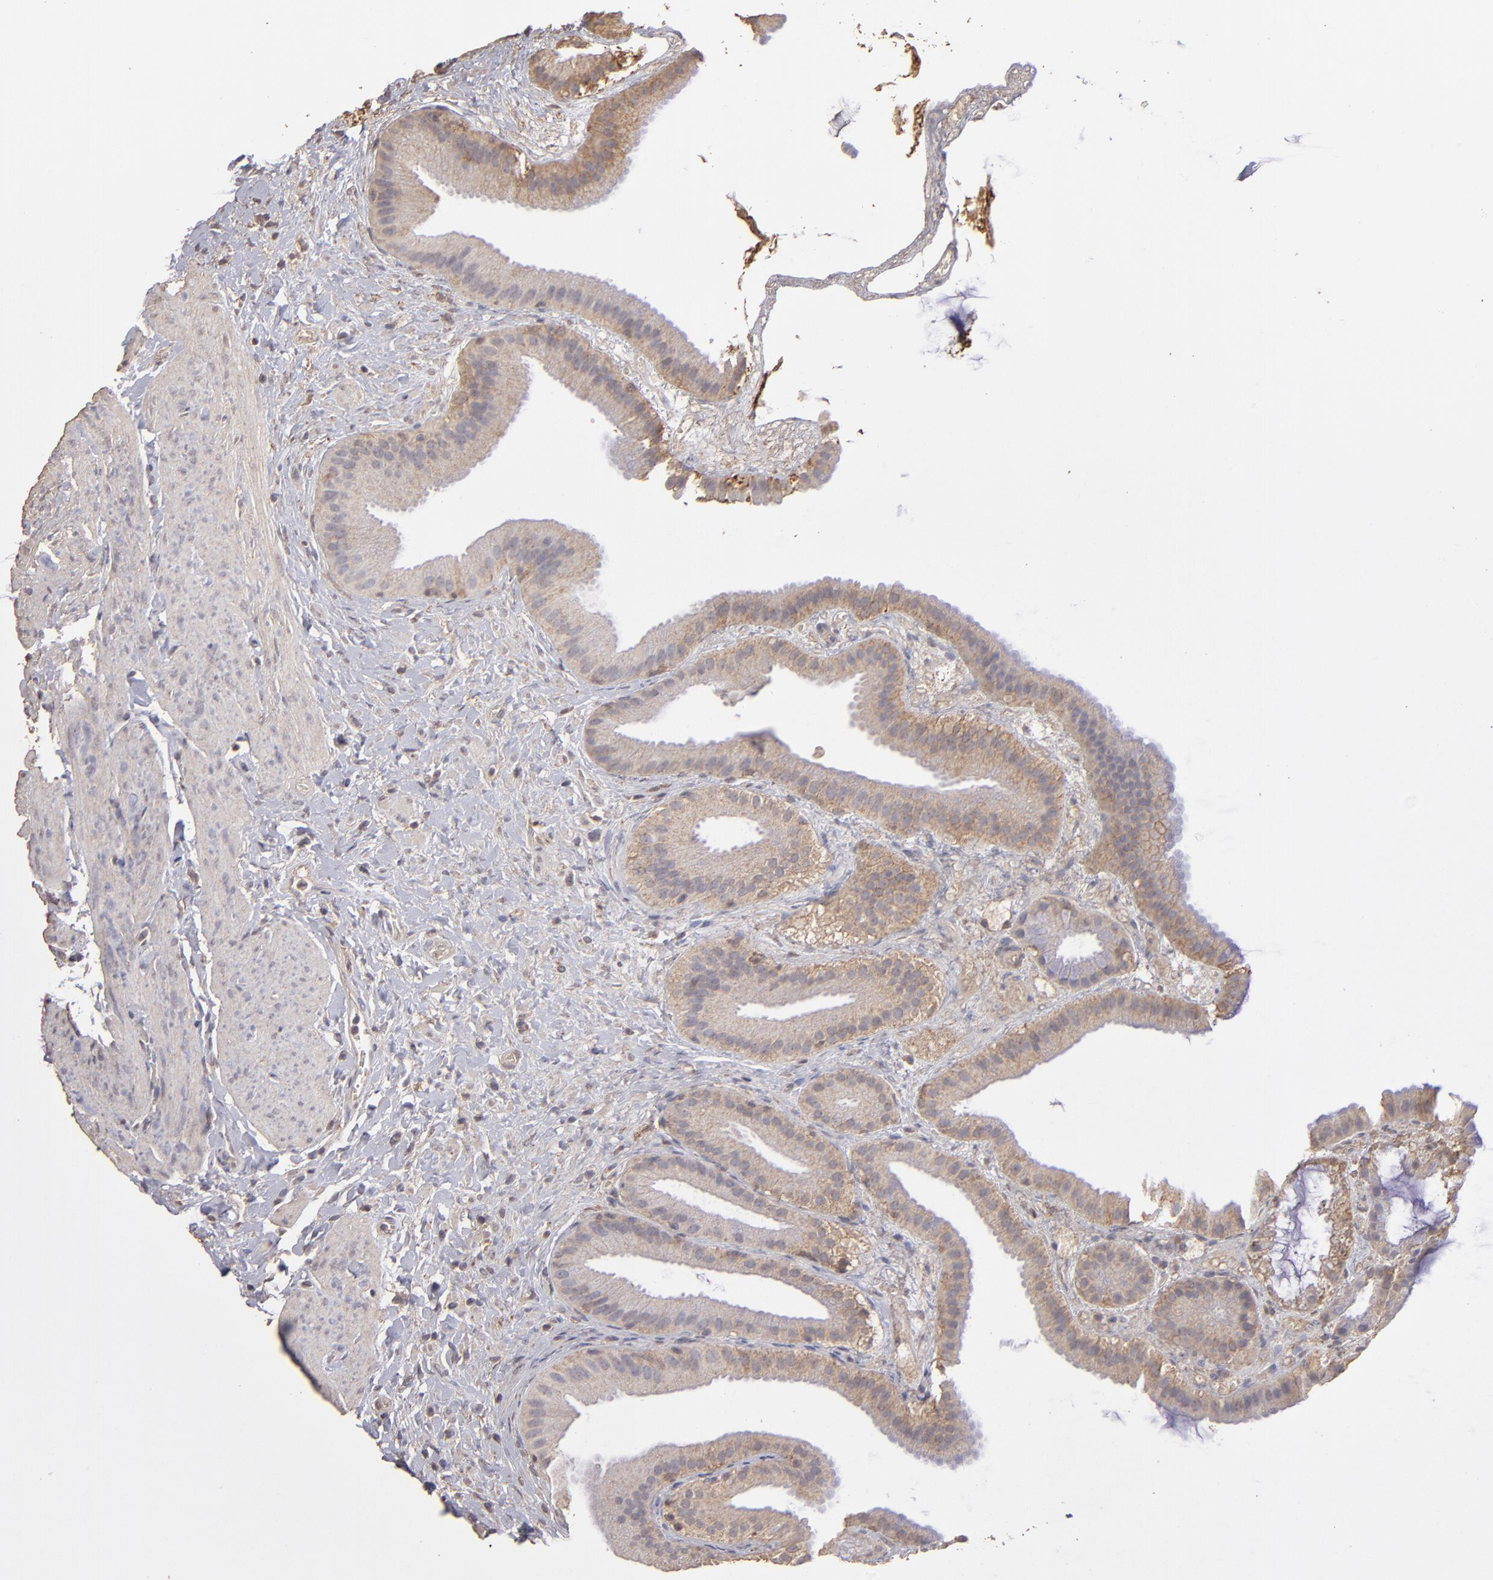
{"staining": {"intensity": "weak", "quantity": "25%-75%", "location": "cytoplasmic/membranous"}, "tissue": "gallbladder", "cell_type": "Glandular cells", "image_type": "normal", "snomed": [{"axis": "morphology", "description": "Normal tissue, NOS"}, {"axis": "topography", "description": "Gallbladder"}], "caption": "The photomicrograph reveals immunohistochemical staining of benign gallbladder. There is weak cytoplasmic/membranous positivity is identified in about 25%-75% of glandular cells.", "gene": "FAT1", "patient": {"sex": "female", "age": 63}}